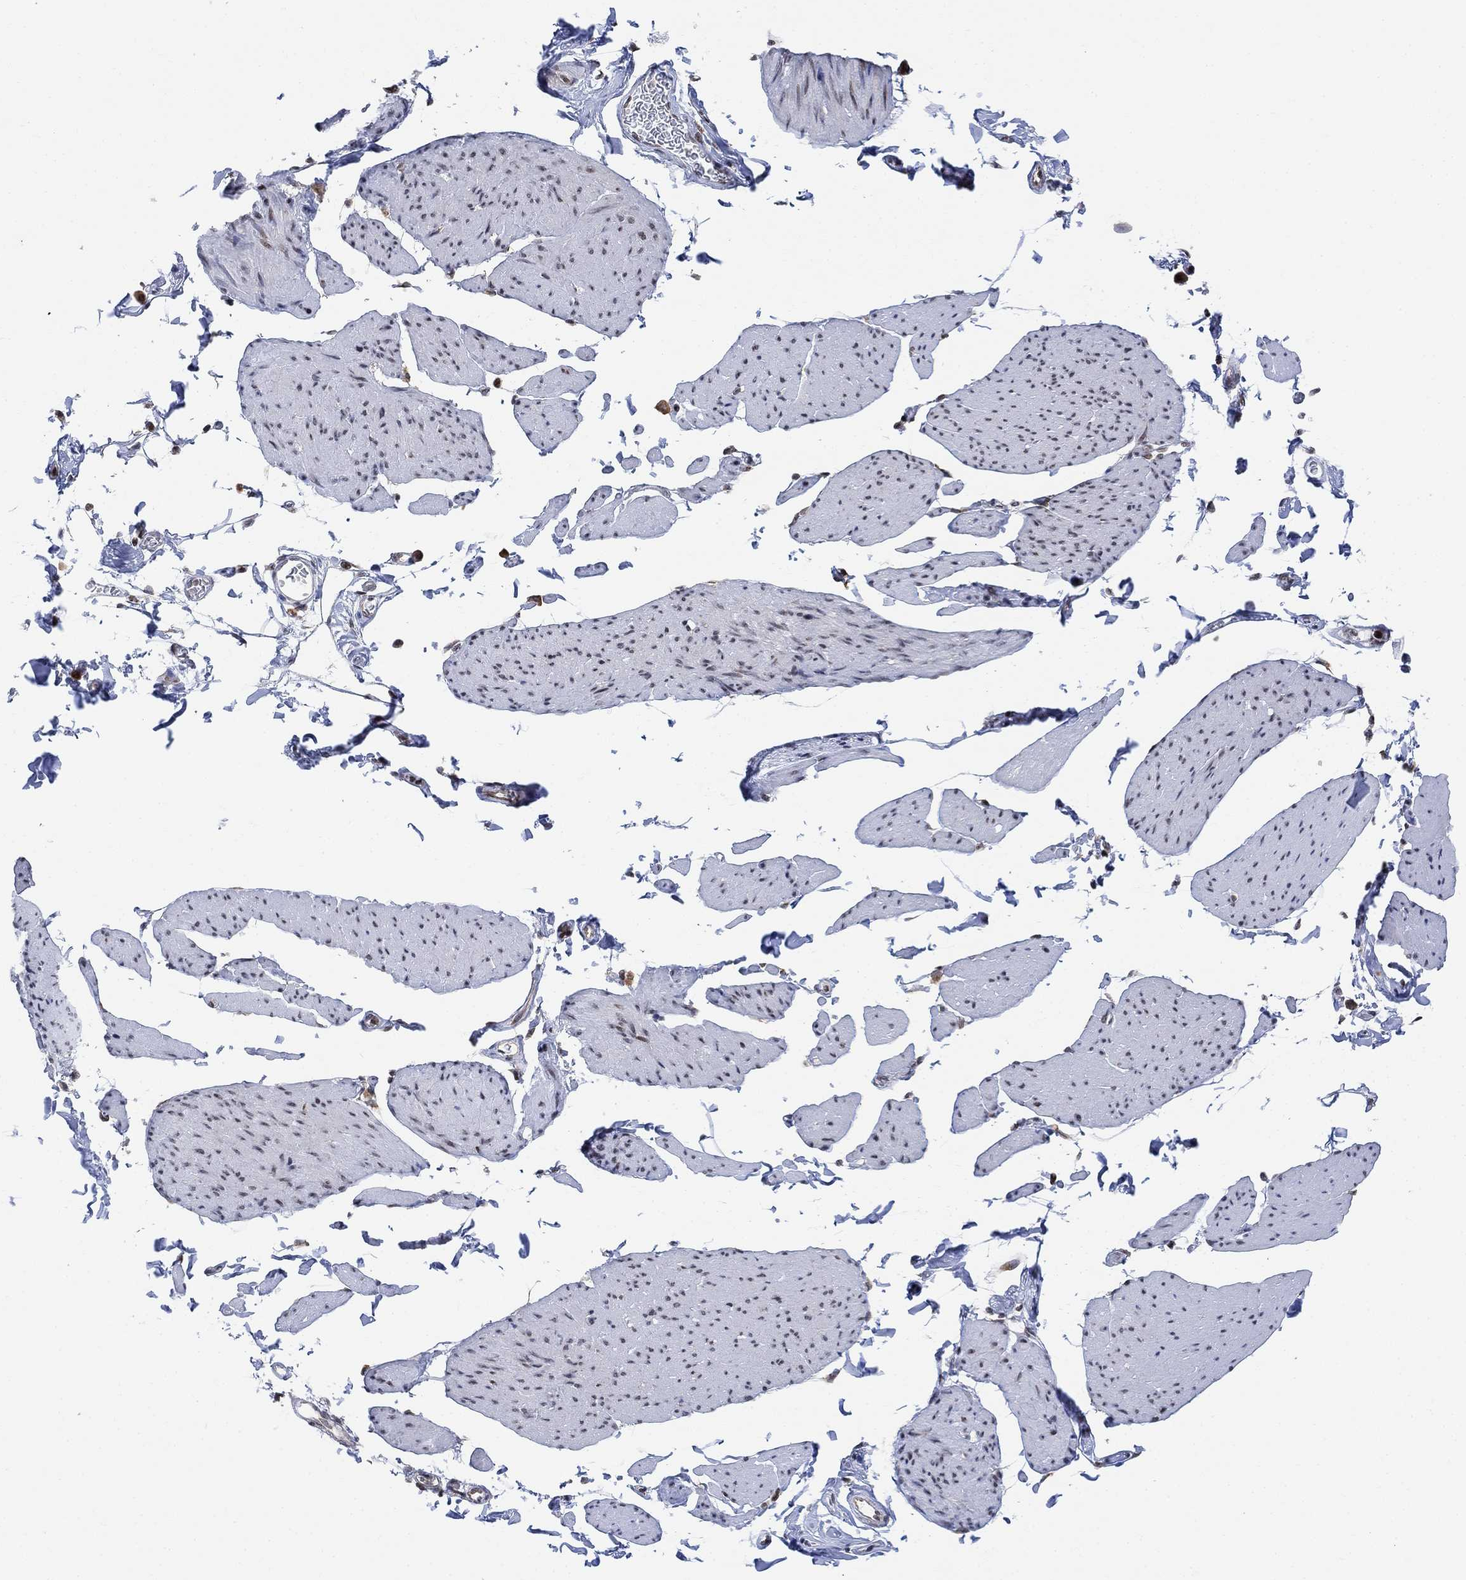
{"staining": {"intensity": "weak", "quantity": "25%-75%", "location": "nuclear"}, "tissue": "smooth muscle", "cell_type": "Smooth muscle cells", "image_type": "normal", "snomed": [{"axis": "morphology", "description": "Normal tissue, NOS"}, {"axis": "topography", "description": "Adipose tissue"}, {"axis": "topography", "description": "Smooth muscle"}, {"axis": "topography", "description": "Peripheral nerve tissue"}], "caption": "An image of human smooth muscle stained for a protein shows weak nuclear brown staining in smooth muscle cells.", "gene": "ABHD14A", "patient": {"sex": "male", "age": 83}}